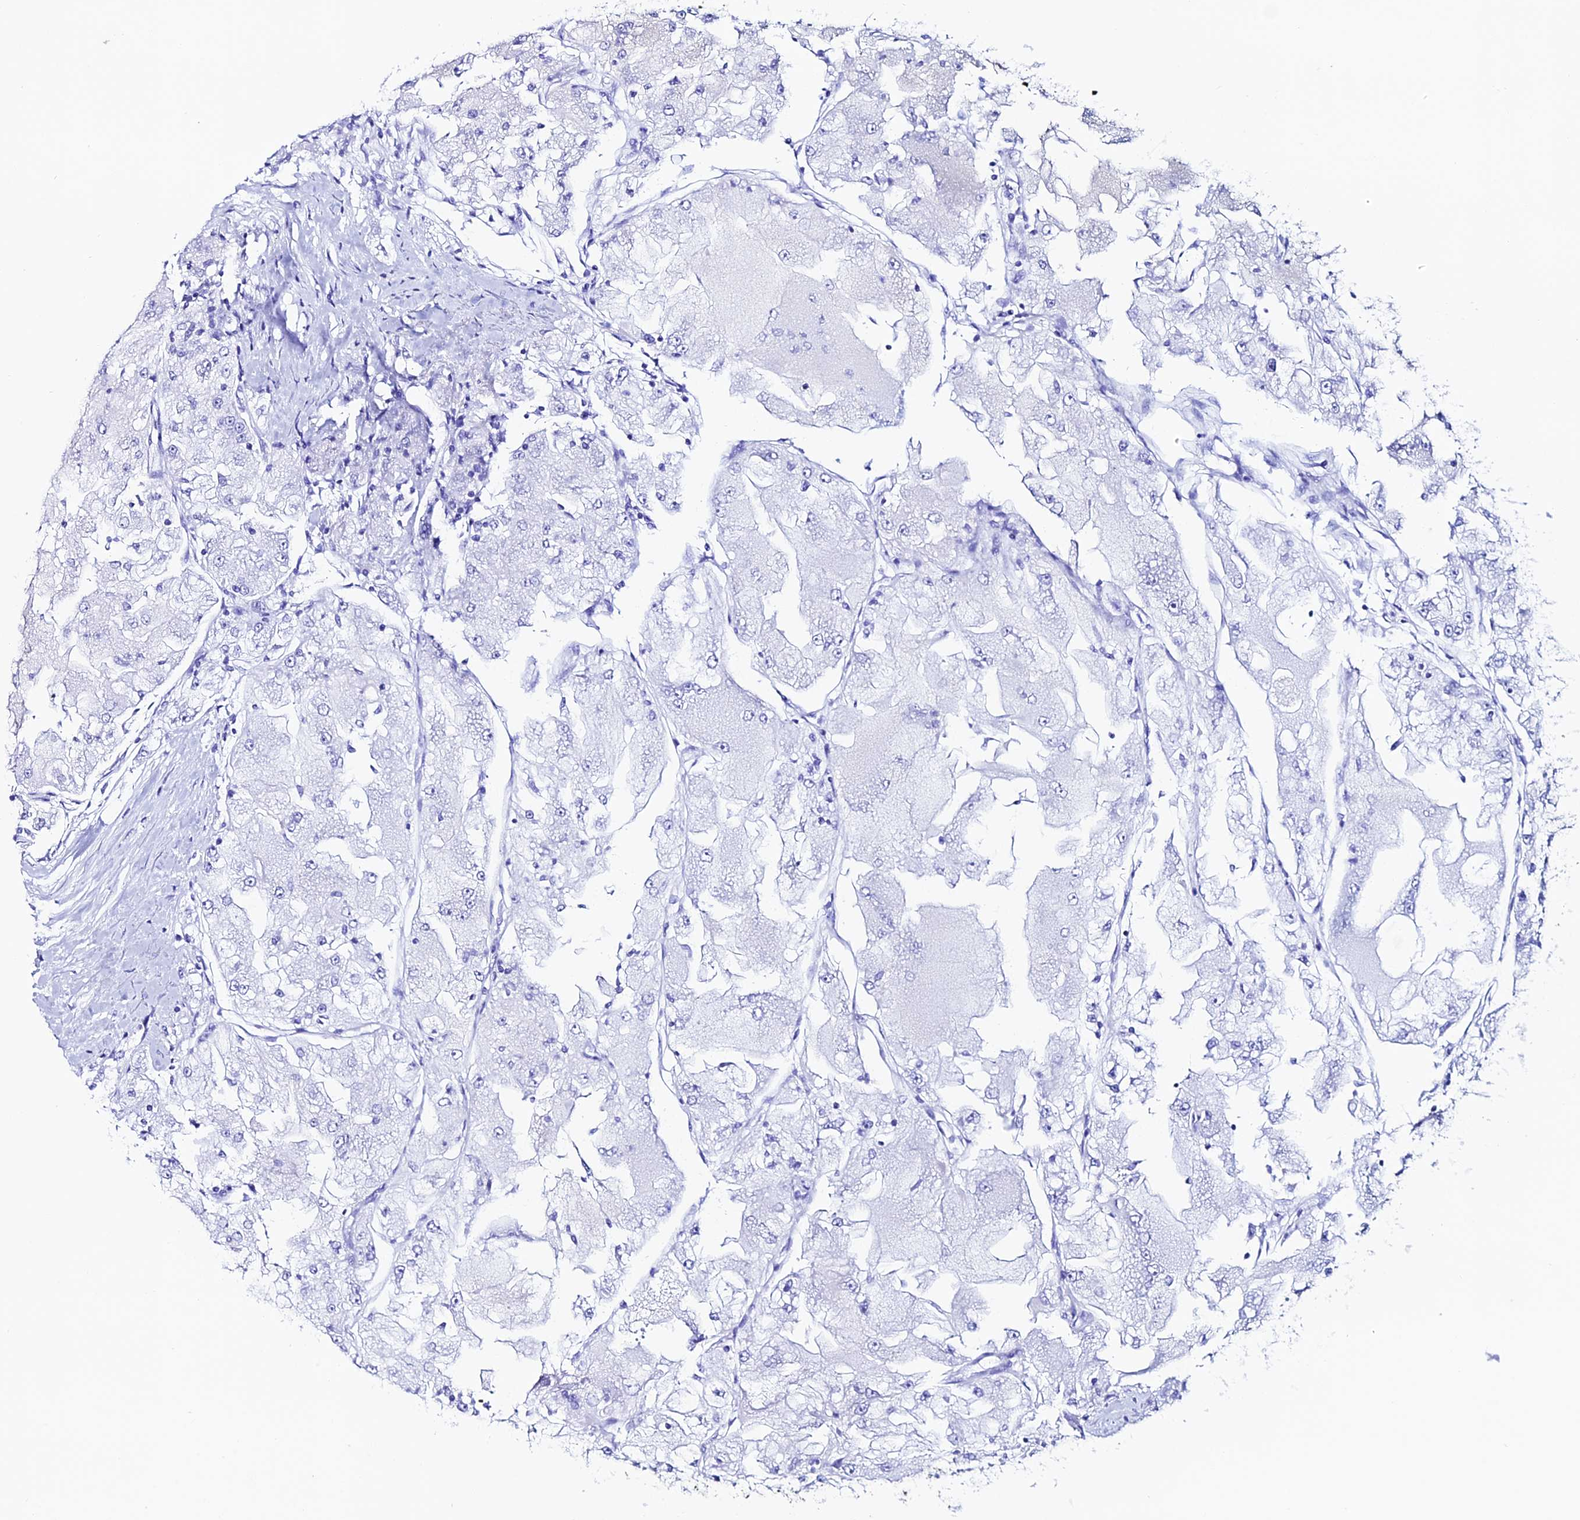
{"staining": {"intensity": "negative", "quantity": "none", "location": "none"}, "tissue": "renal cancer", "cell_type": "Tumor cells", "image_type": "cancer", "snomed": [{"axis": "morphology", "description": "Adenocarcinoma, NOS"}, {"axis": "topography", "description": "Kidney"}], "caption": "Tumor cells are negative for protein expression in human adenocarcinoma (renal). The staining is performed using DAB (3,3'-diaminobenzidine) brown chromogen with nuclei counter-stained in using hematoxylin.", "gene": "FZD8", "patient": {"sex": "female", "age": 72}}